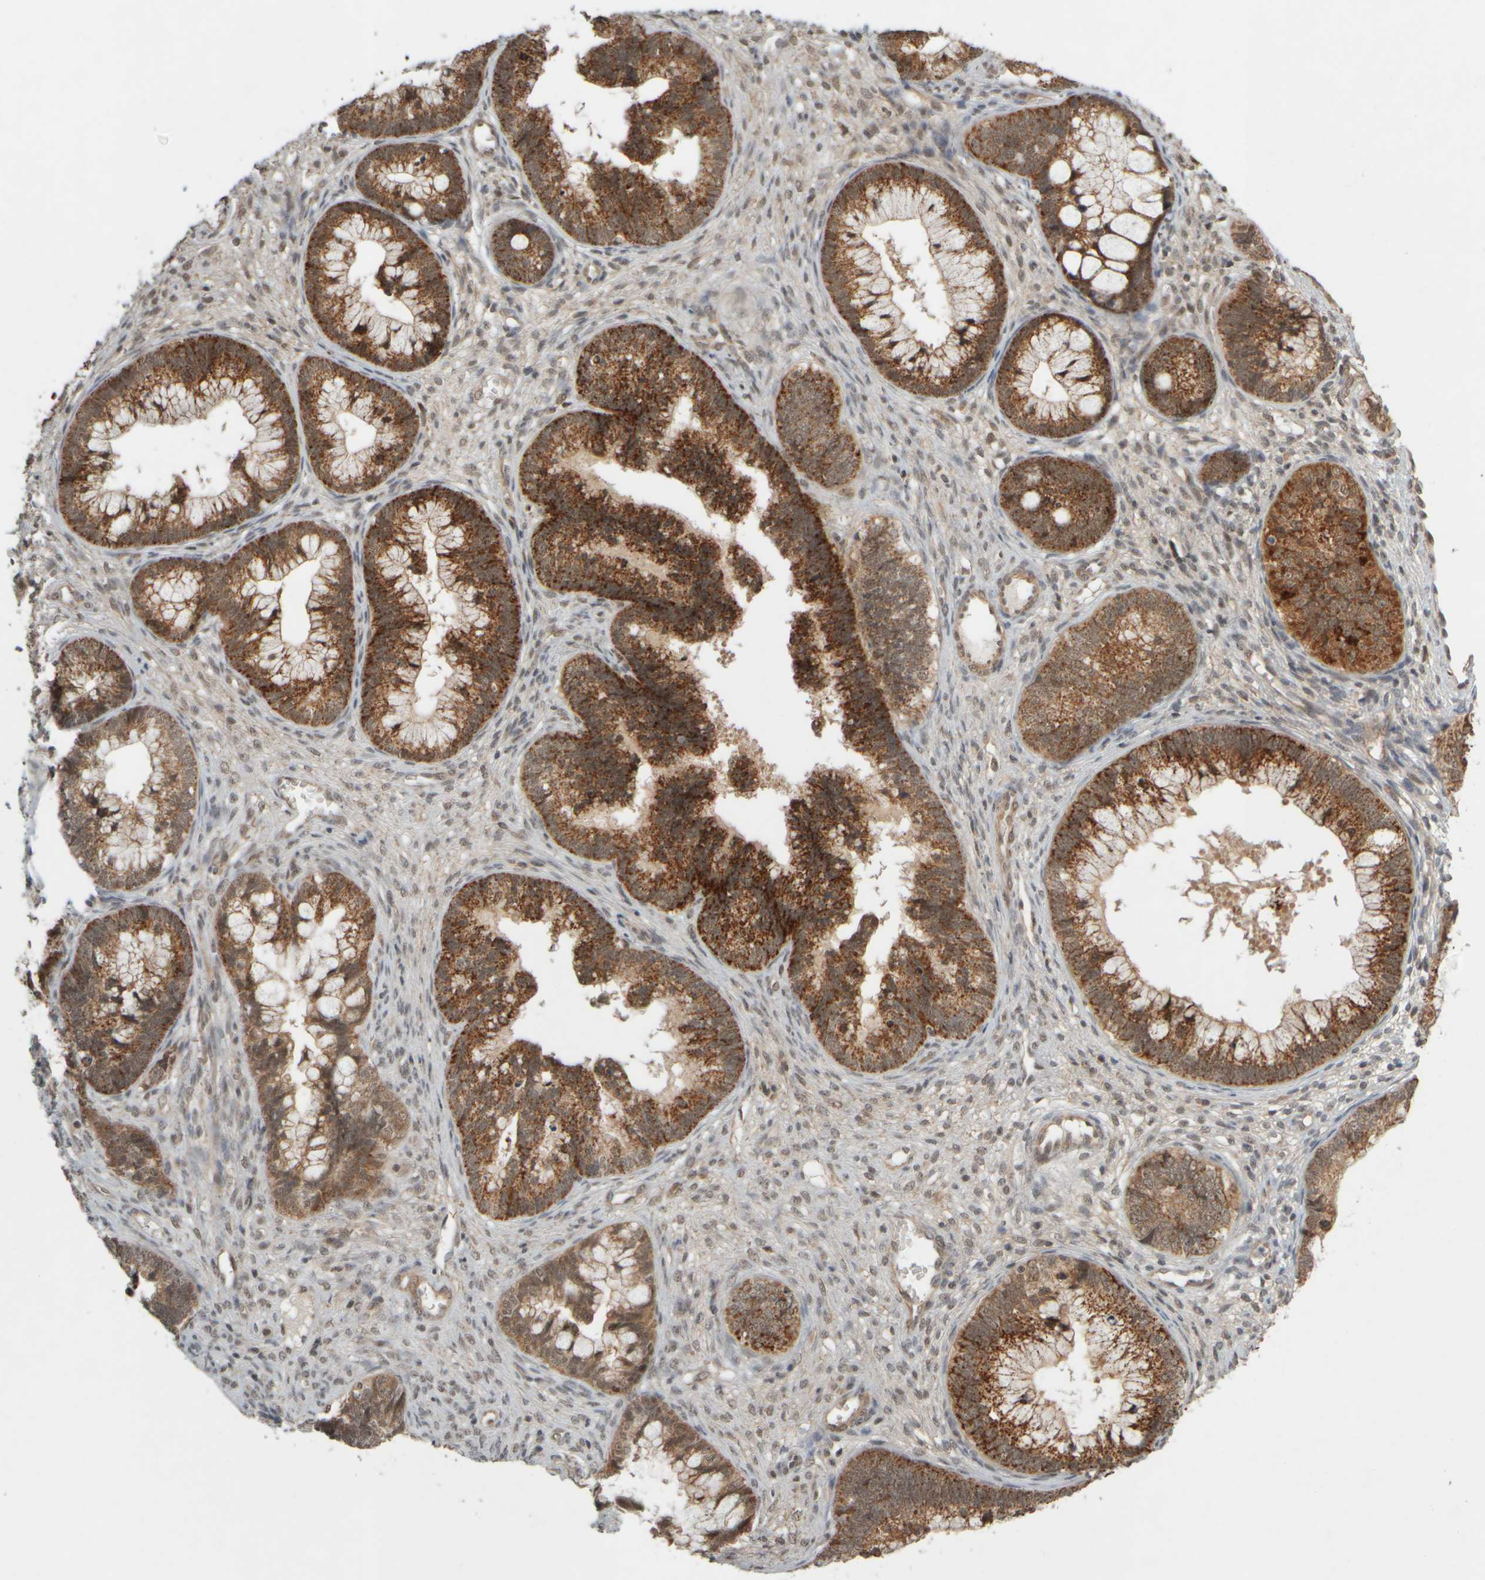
{"staining": {"intensity": "strong", "quantity": ">75%", "location": "cytoplasmic/membranous"}, "tissue": "cervical cancer", "cell_type": "Tumor cells", "image_type": "cancer", "snomed": [{"axis": "morphology", "description": "Adenocarcinoma, NOS"}, {"axis": "topography", "description": "Cervix"}], "caption": "Adenocarcinoma (cervical) was stained to show a protein in brown. There is high levels of strong cytoplasmic/membranous staining in approximately >75% of tumor cells. (DAB (3,3'-diaminobenzidine) = brown stain, brightfield microscopy at high magnification).", "gene": "SYNRG", "patient": {"sex": "female", "age": 44}}